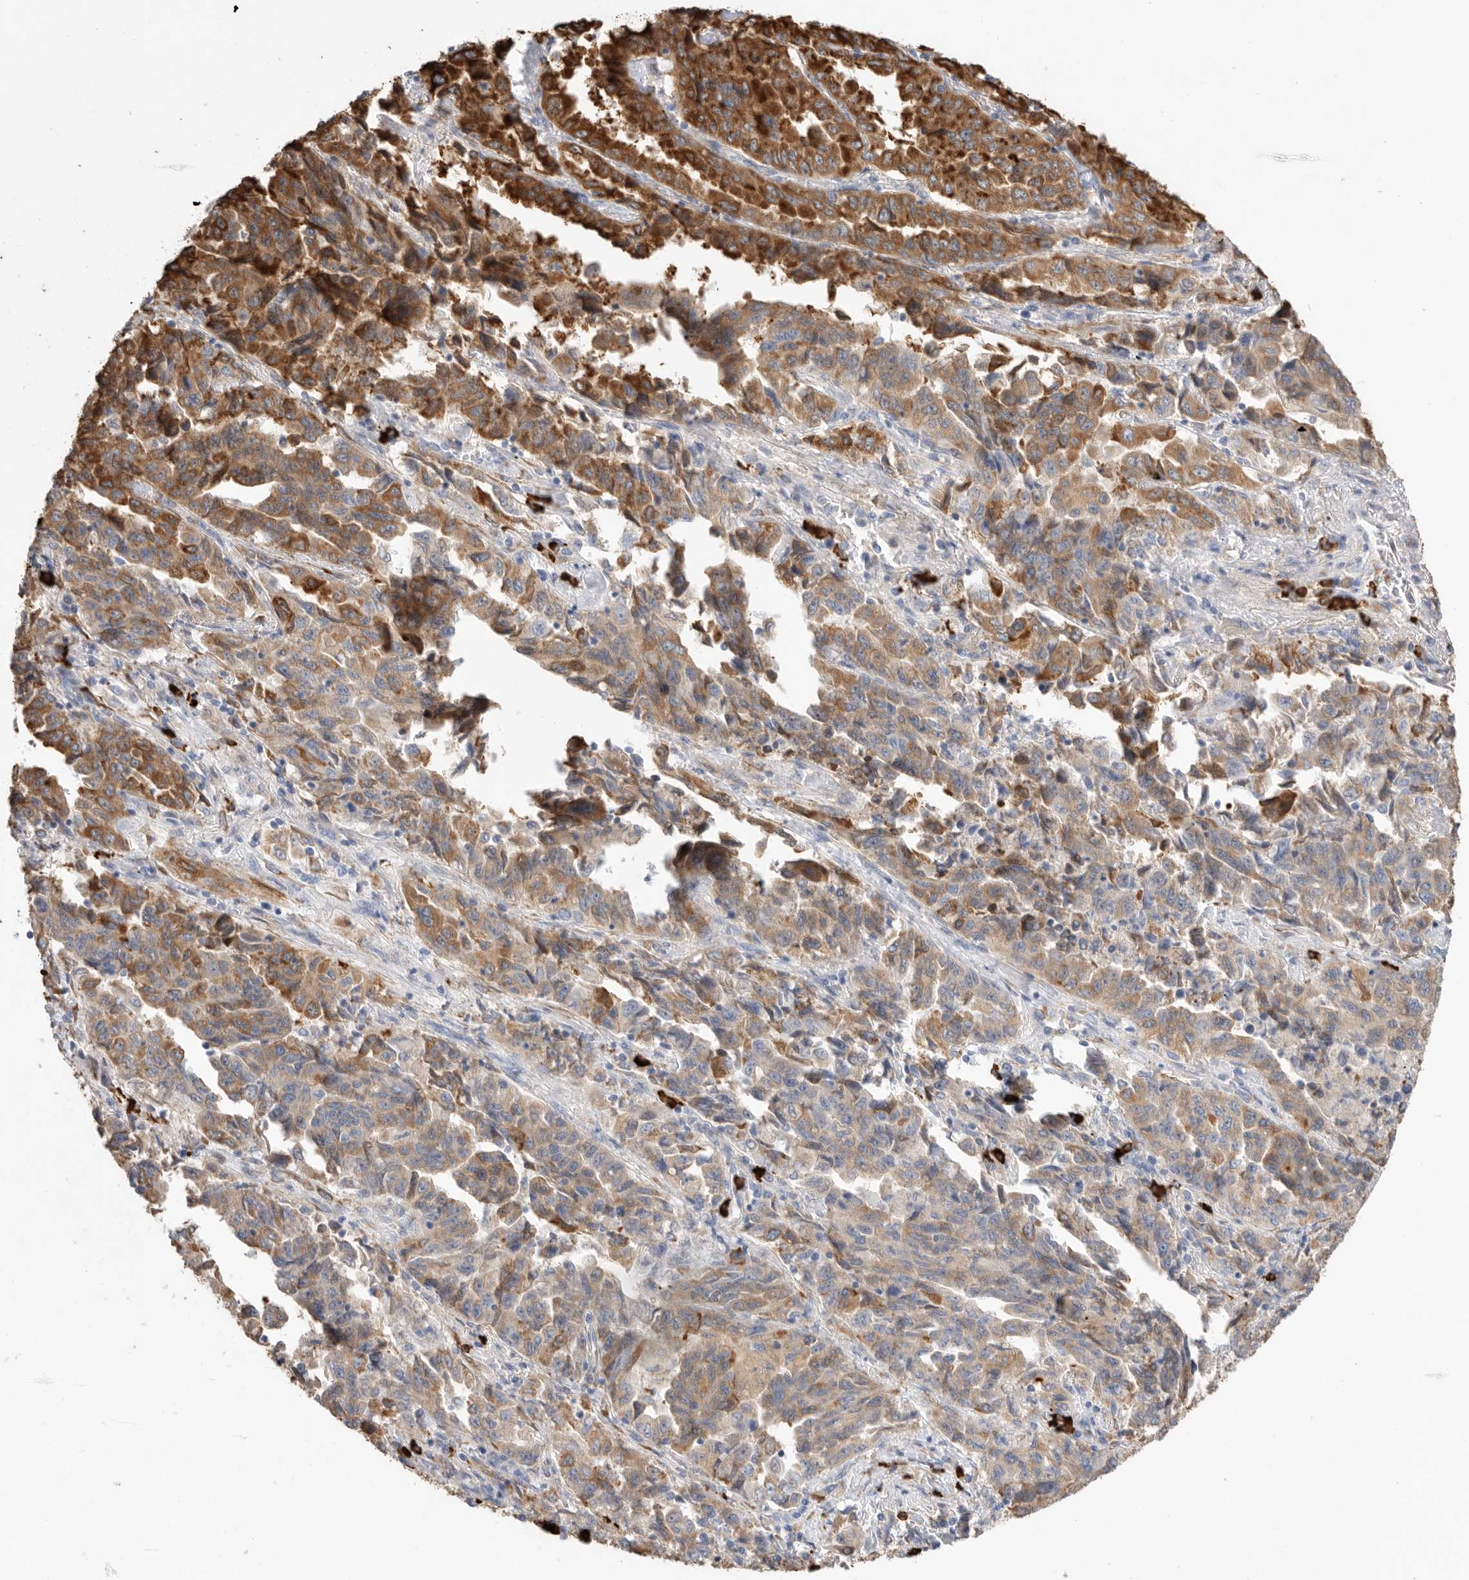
{"staining": {"intensity": "moderate", "quantity": ">75%", "location": "cytoplasmic/membranous"}, "tissue": "lung cancer", "cell_type": "Tumor cells", "image_type": "cancer", "snomed": [{"axis": "morphology", "description": "Adenocarcinoma, NOS"}, {"axis": "topography", "description": "Lung"}], "caption": "Immunohistochemistry (IHC) (DAB) staining of human lung cancer shows moderate cytoplasmic/membranous protein staining in about >75% of tumor cells.", "gene": "BLOC1S5", "patient": {"sex": "female", "age": 51}}